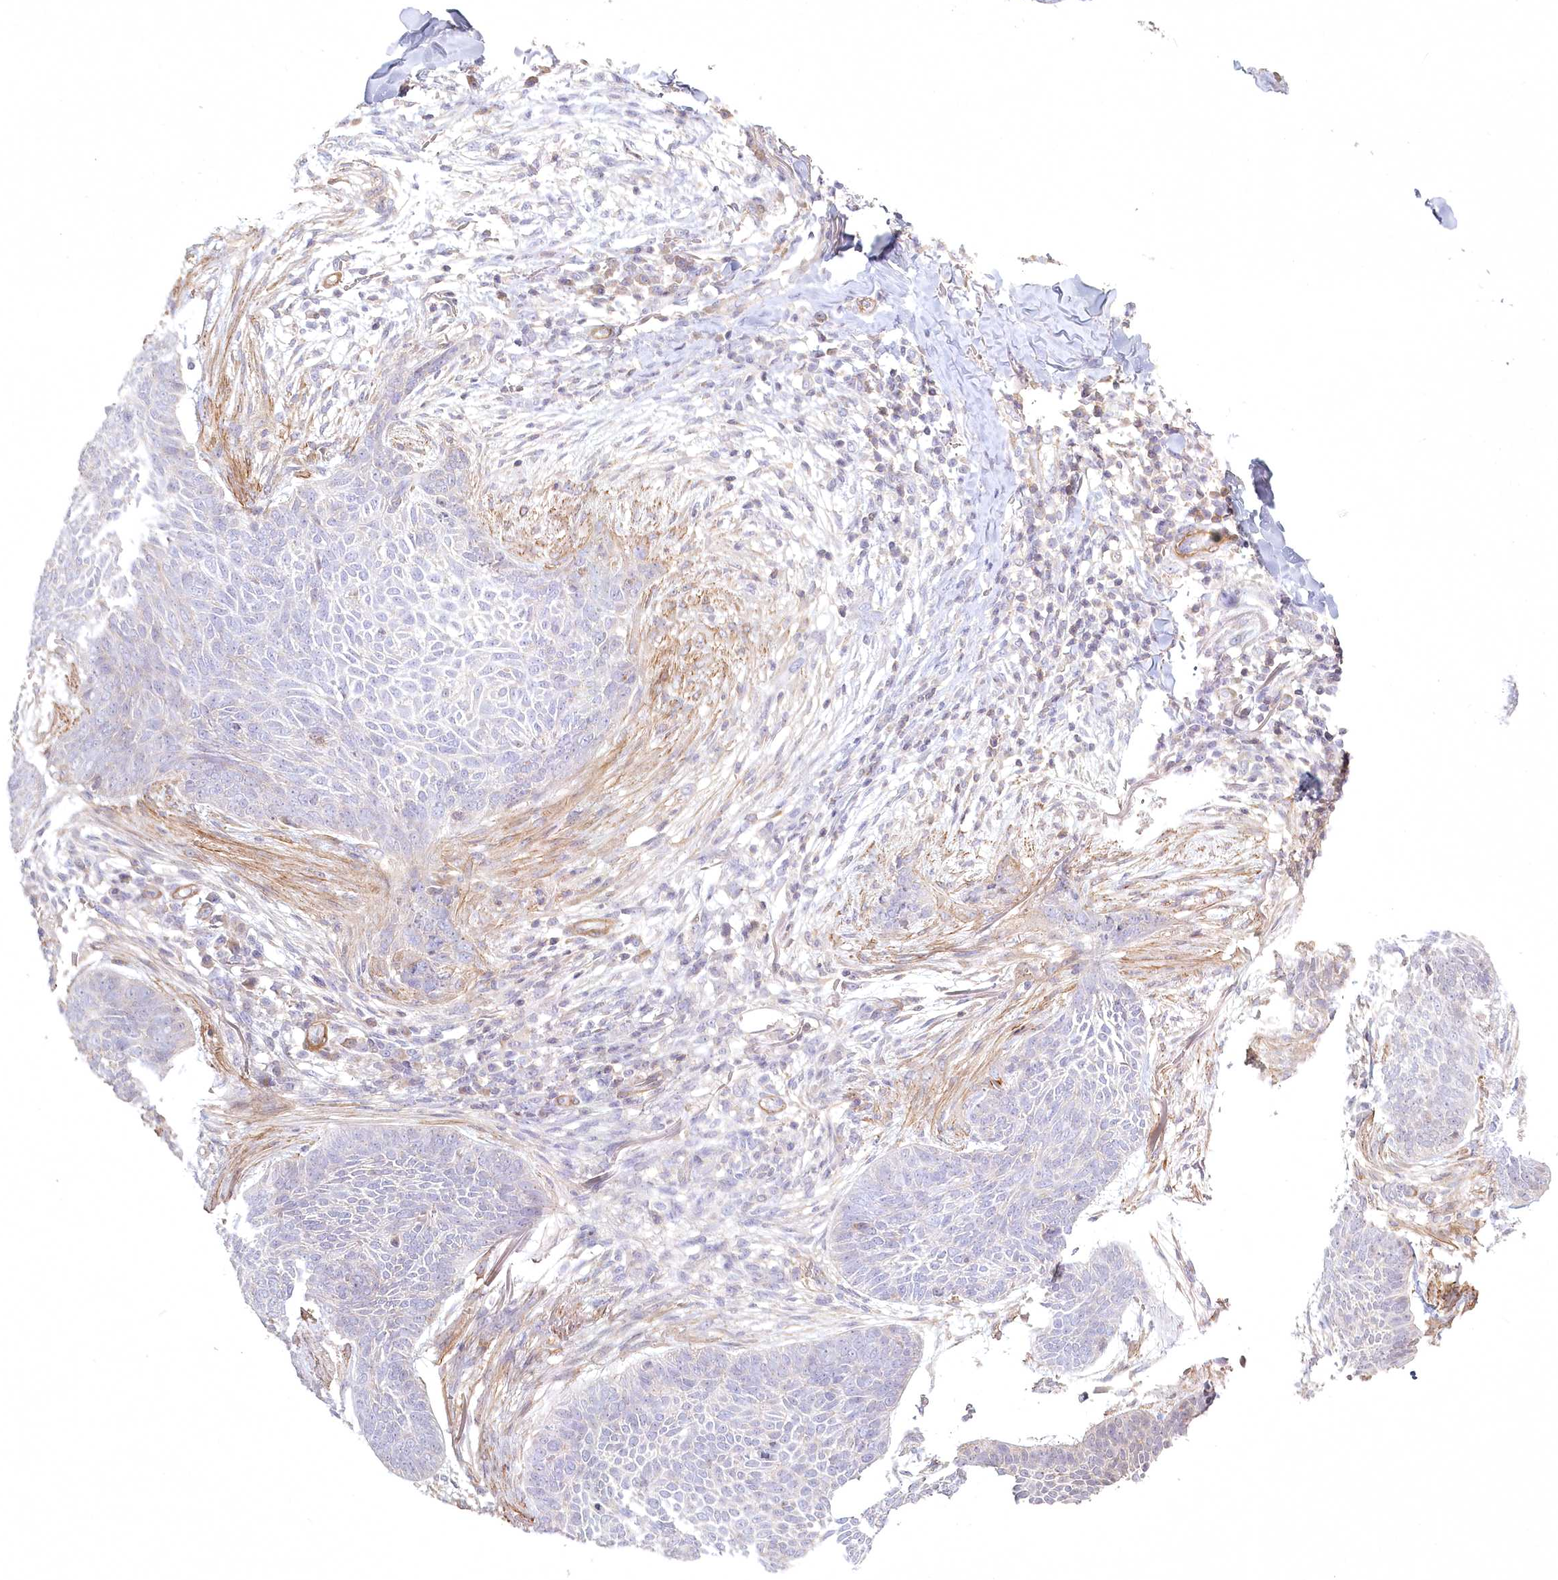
{"staining": {"intensity": "negative", "quantity": "none", "location": "none"}, "tissue": "skin cancer", "cell_type": "Tumor cells", "image_type": "cancer", "snomed": [{"axis": "morphology", "description": "Basal cell carcinoma"}, {"axis": "topography", "description": "Skin"}], "caption": "A photomicrograph of human basal cell carcinoma (skin) is negative for staining in tumor cells.", "gene": "INPP4B", "patient": {"sex": "male", "age": 85}}